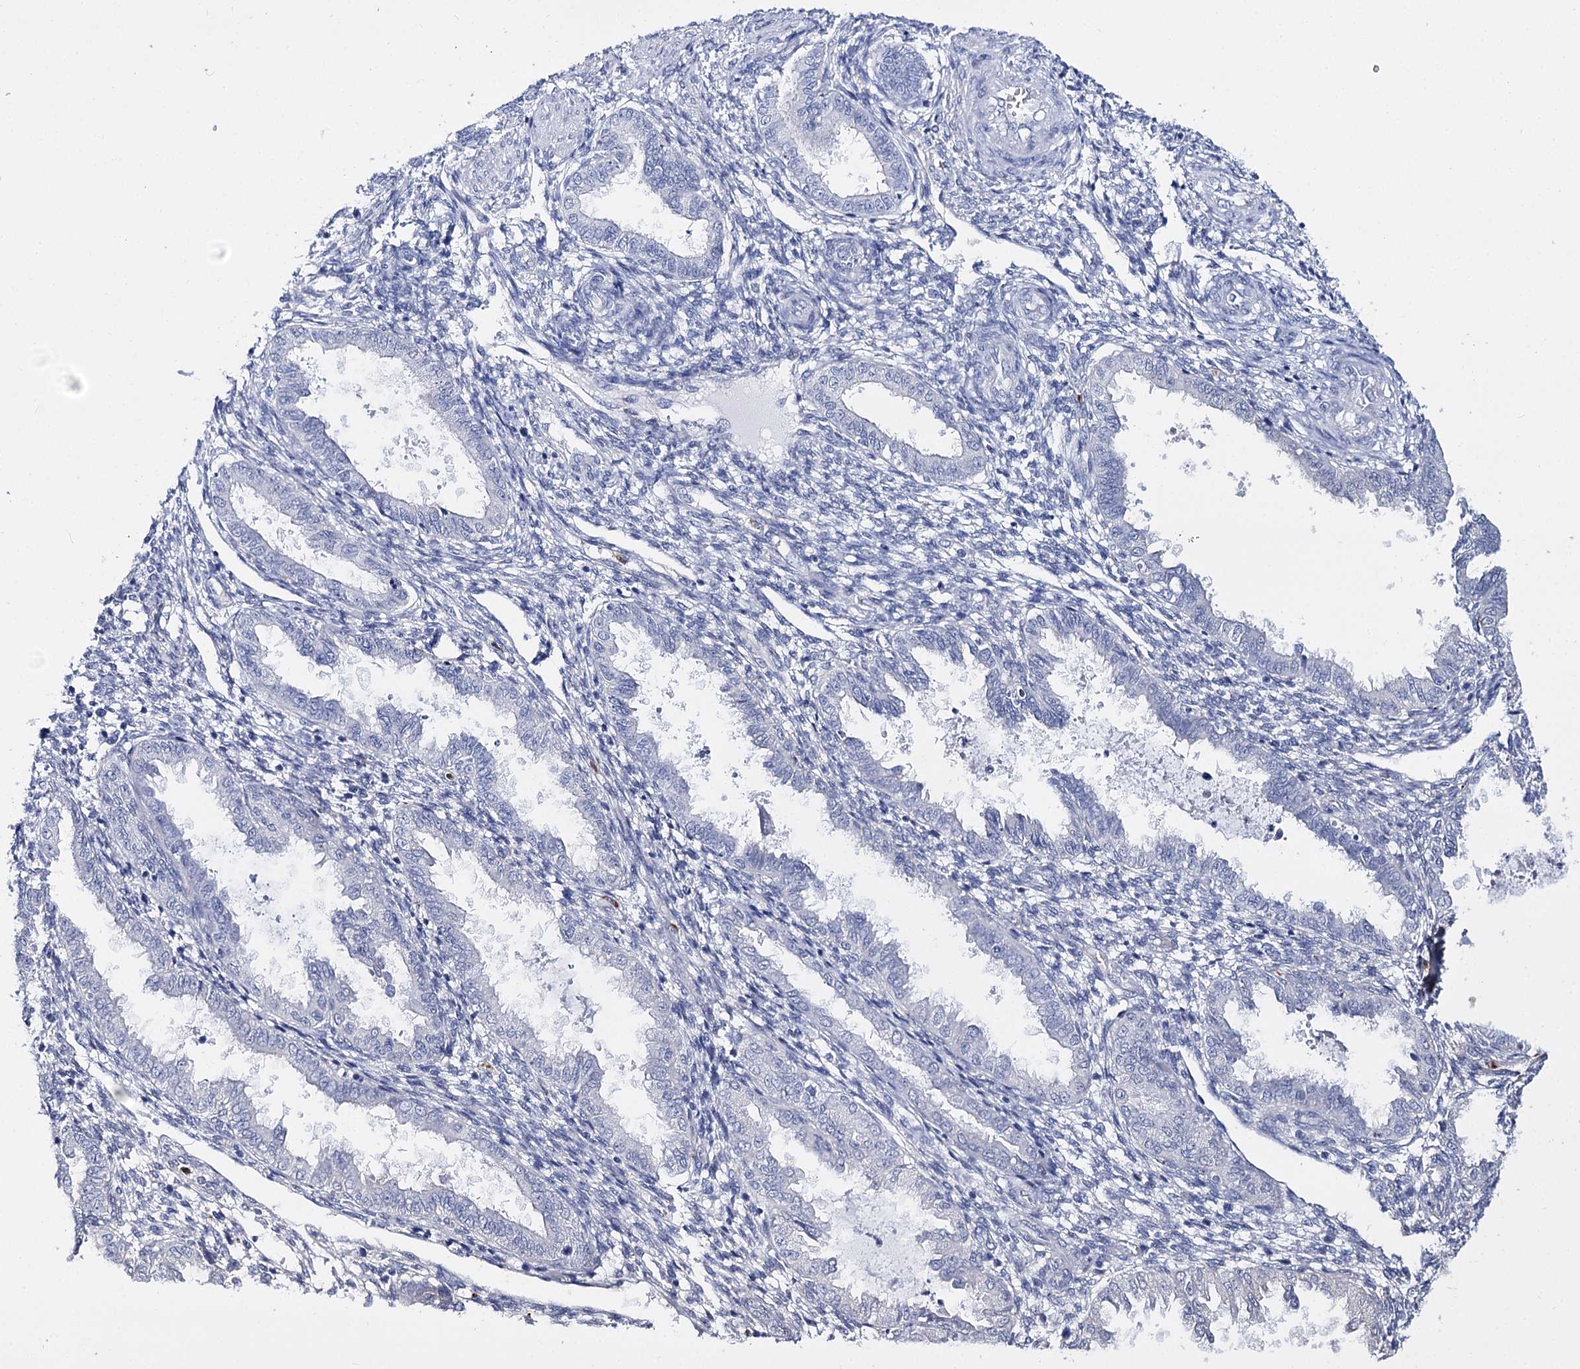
{"staining": {"intensity": "weak", "quantity": "<25%", "location": "cytoplasmic/membranous"}, "tissue": "endometrium", "cell_type": "Cells in endometrial stroma", "image_type": "normal", "snomed": [{"axis": "morphology", "description": "Normal tissue, NOS"}, {"axis": "topography", "description": "Endometrium"}], "caption": "Cells in endometrial stroma show no significant protein staining in unremarkable endometrium.", "gene": "MINDY3", "patient": {"sex": "female", "age": 33}}